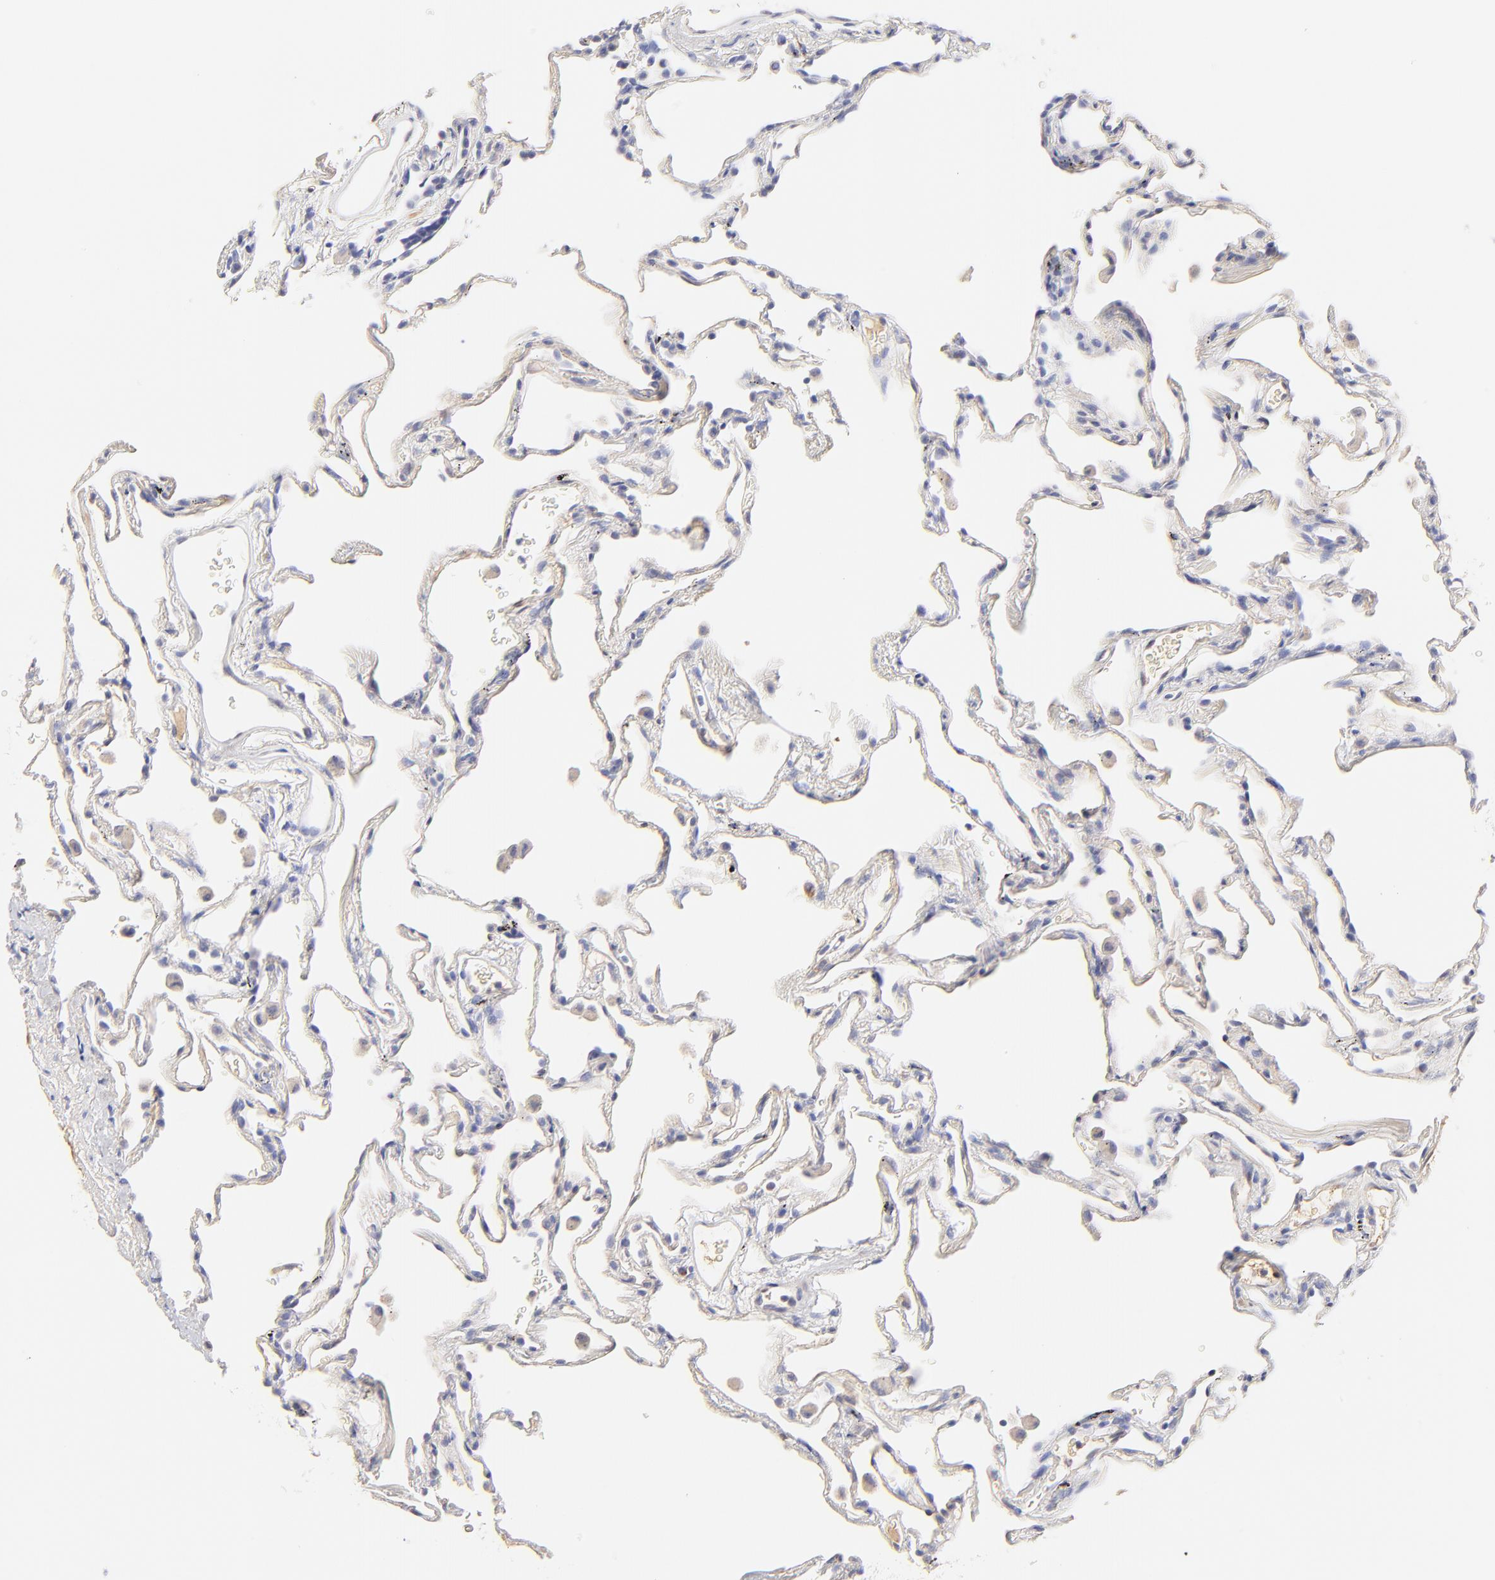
{"staining": {"intensity": "negative", "quantity": "none", "location": "none"}, "tissue": "lung", "cell_type": "Alveolar cells", "image_type": "normal", "snomed": [{"axis": "morphology", "description": "Normal tissue, NOS"}, {"axis": "morphology", "description": "Inflammation, NOS"}, {"axis": "topography", "description": "Lung"}], "caption": "DAB (3,3'-diaminobenzidine) immunohistochemical staining of normal human lung demonstrates no significant staining in alveolar cells. The staining is performed using DAB brown chromogen with nuclei counter-stained in using hematoxylin.", "gene": "ASB9", "patient": {"sex": "male", "age": 69}}